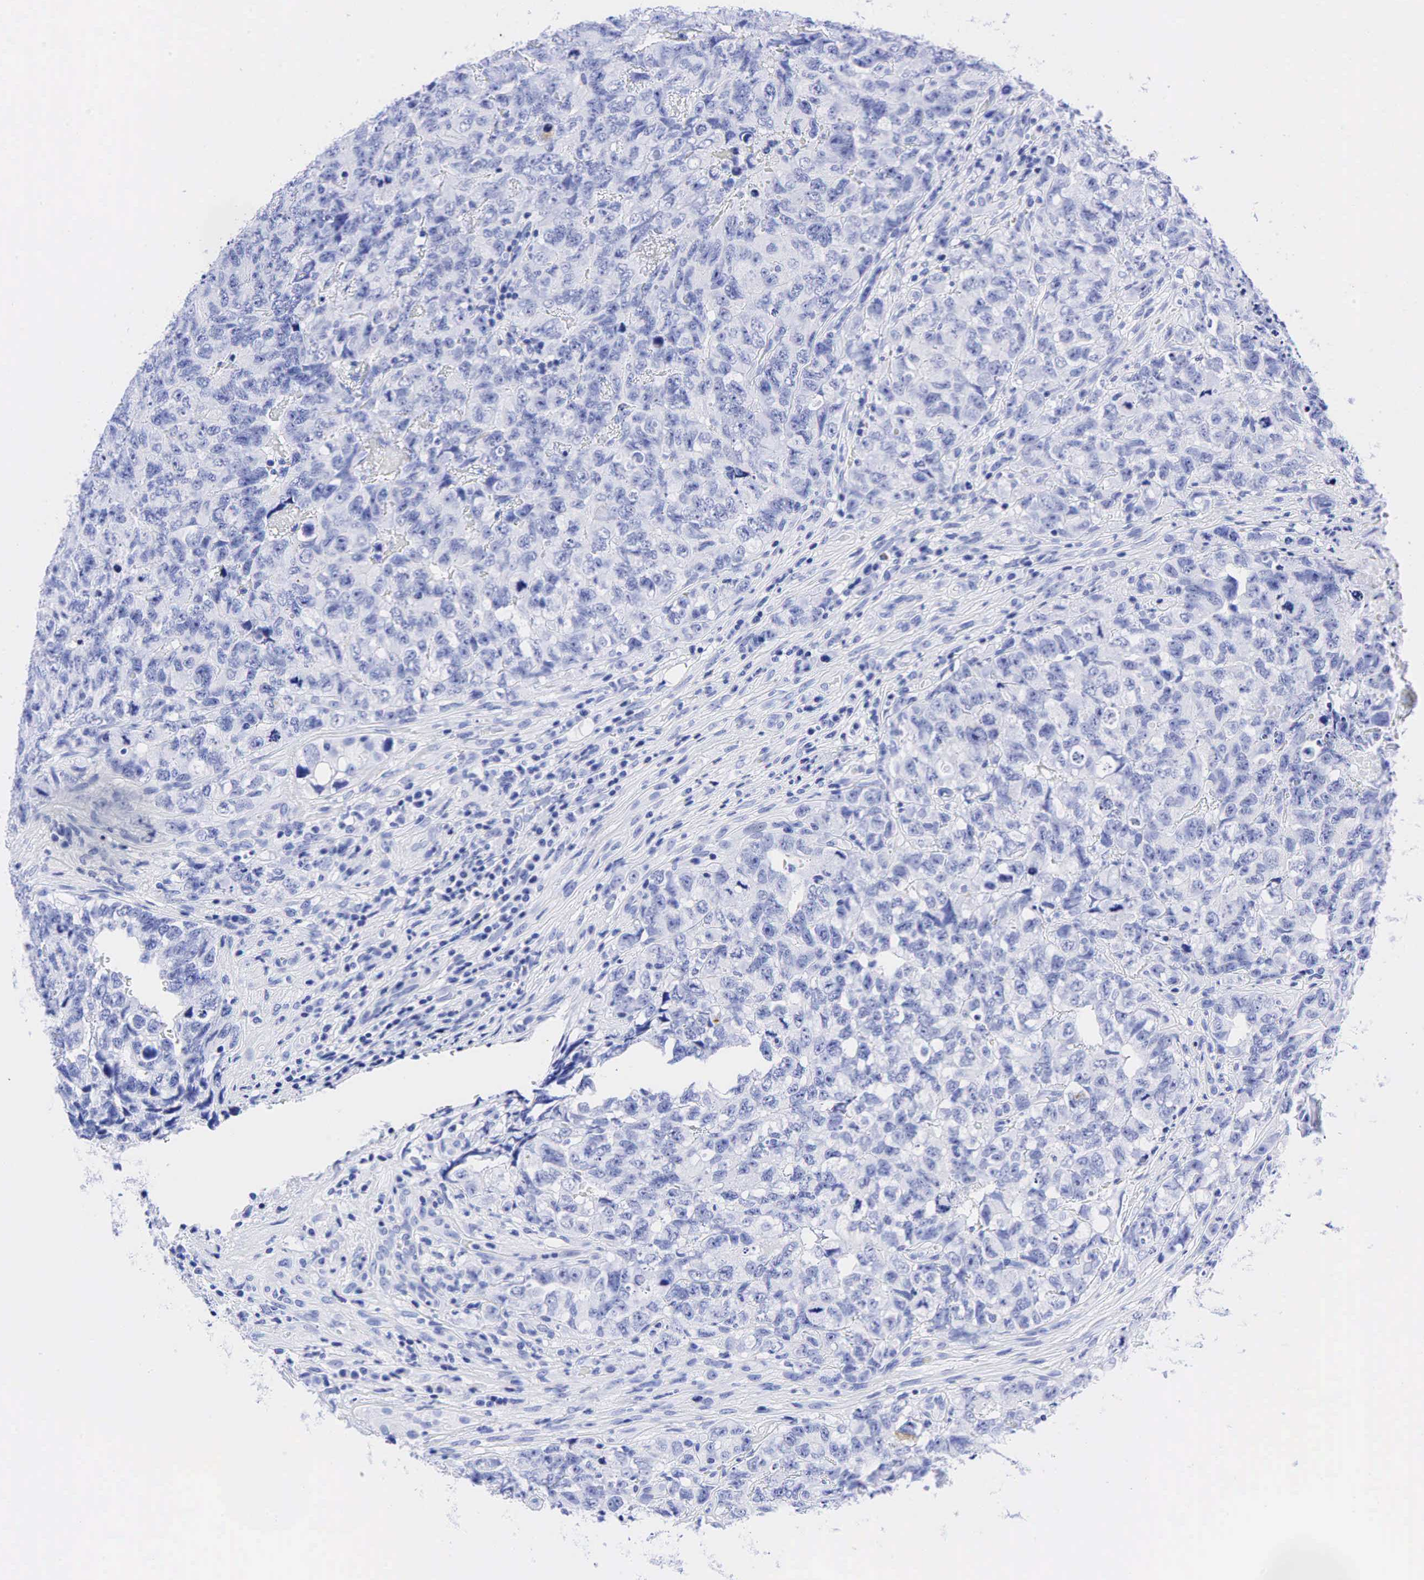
{"staining": {"intensity": "negative", "quantity": "none", "location": "none"}, "tissue": "testis cancer", "cell_type": "Tumor cells", "image_type": "cancer", "snomed": [{"axis": "morphology", "description": "Carcinoma, Embryonal, NOS"}, {"axis": "topography", "description": "Testis"}], "caption": "High power microscopy photomicrograph of an IHC histopathology image of testis cancer, revealing no significant staining in tumor cells.", "gene": "CHGA", "patient": {"sex": "male", "age": 31}}